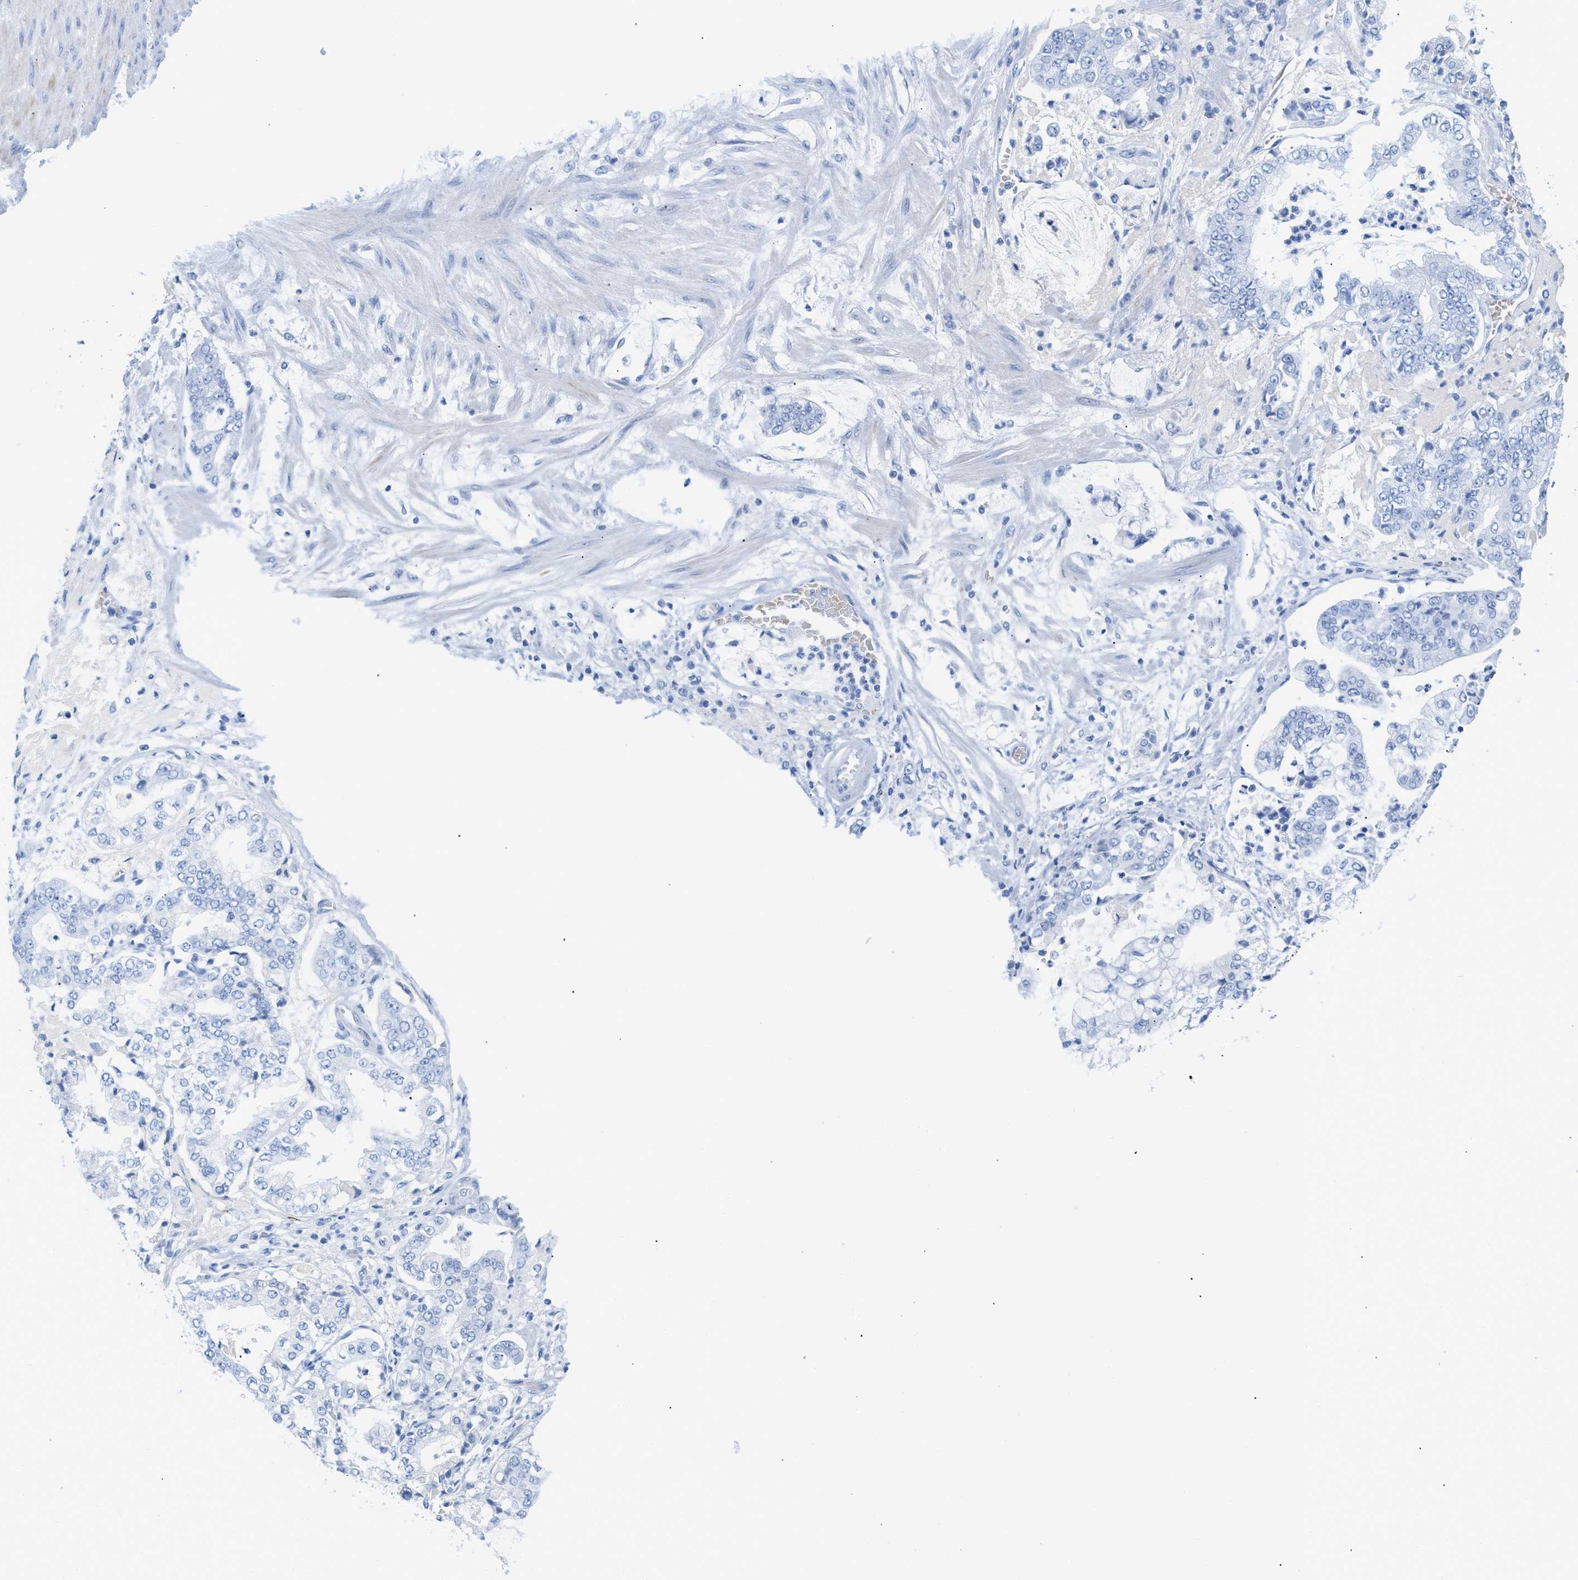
{"staining": {"intensity": "negative", "quantity": "none", "location": "none"}, "tissue": "stomach cancer", "cell_type": "Tumor cells", "image_type": "cancer", "snomed": [{"axis": "morphology", "description": "Normal tissue, NOS"}, {"axis": "morphology", "description": "Adenocarcinoma, NOS"}, {"axis": "topography", "description": "Stomach"}], "caption": "Immunohistochemistry photomicrograph of neoplastic tissue: human stomach cancer (adenocarcinoma) stained with DAB (3,3'-diaminobenzidine) shows no significant protein positivity in tumor cells.", "gene": "ANKFN1", "patient": {"sex": "male", "age": 82}}